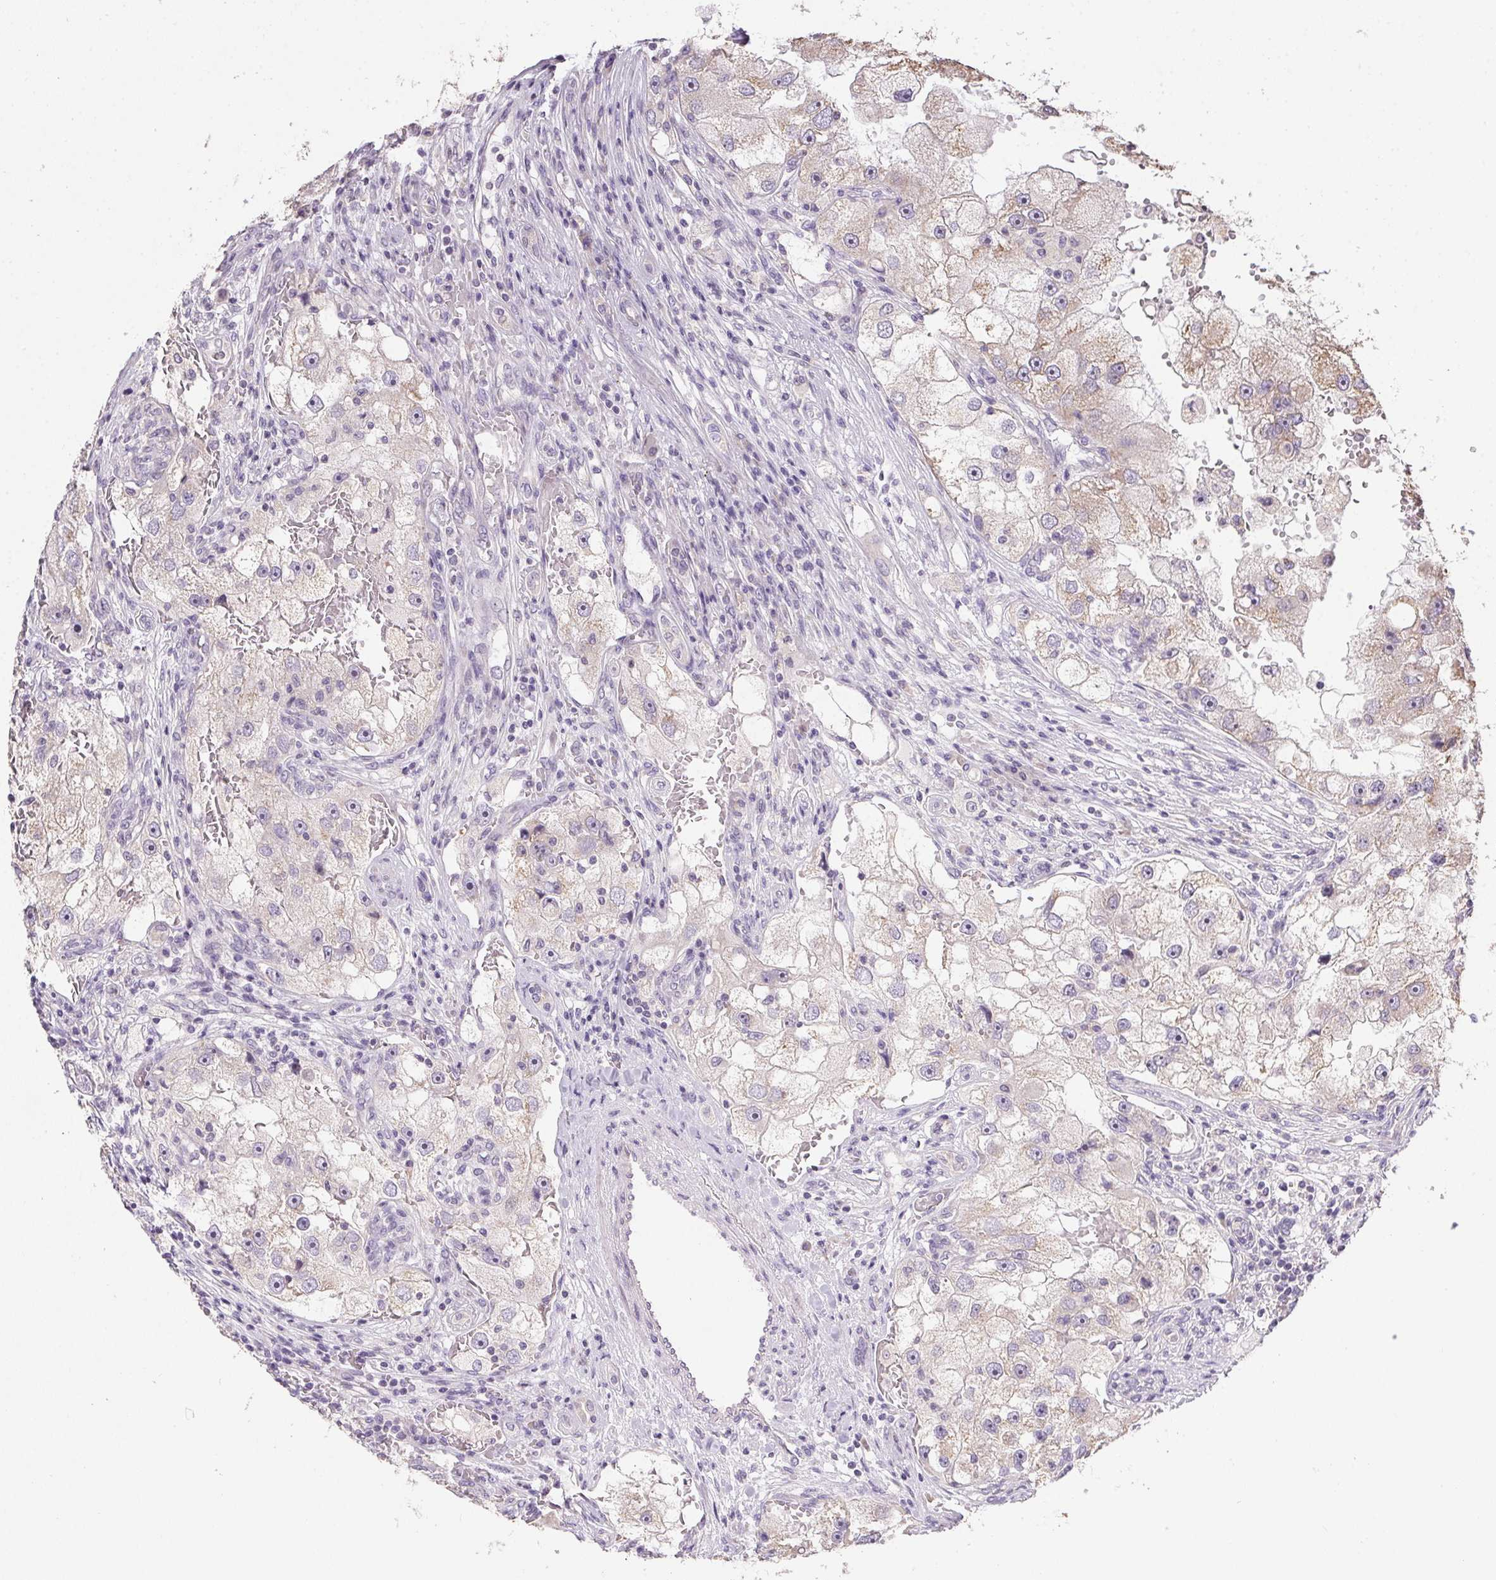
{"staining": {"intensity": "weak", "quantity": "<25%", "location": "cytoplasmic/membranous"}, "tissue": "renal cancer", "cell_type": "Tumor cells", "image_type": "cancer", "snomed": [{"axis": "morphology", "description": "Adenocarcinoma, NOS"}, {"axis": "topography", "description": "Kidney"}], "caption": "Photomicrograph shows no protein positivity in tumor cells of renal adenocarcinoma tissue. (DAB immunohistochemistry visualized using brightfield microscopy, high magnification).", "gene": "SPACA9", "patient": {"sex": "male", "age": 63}}